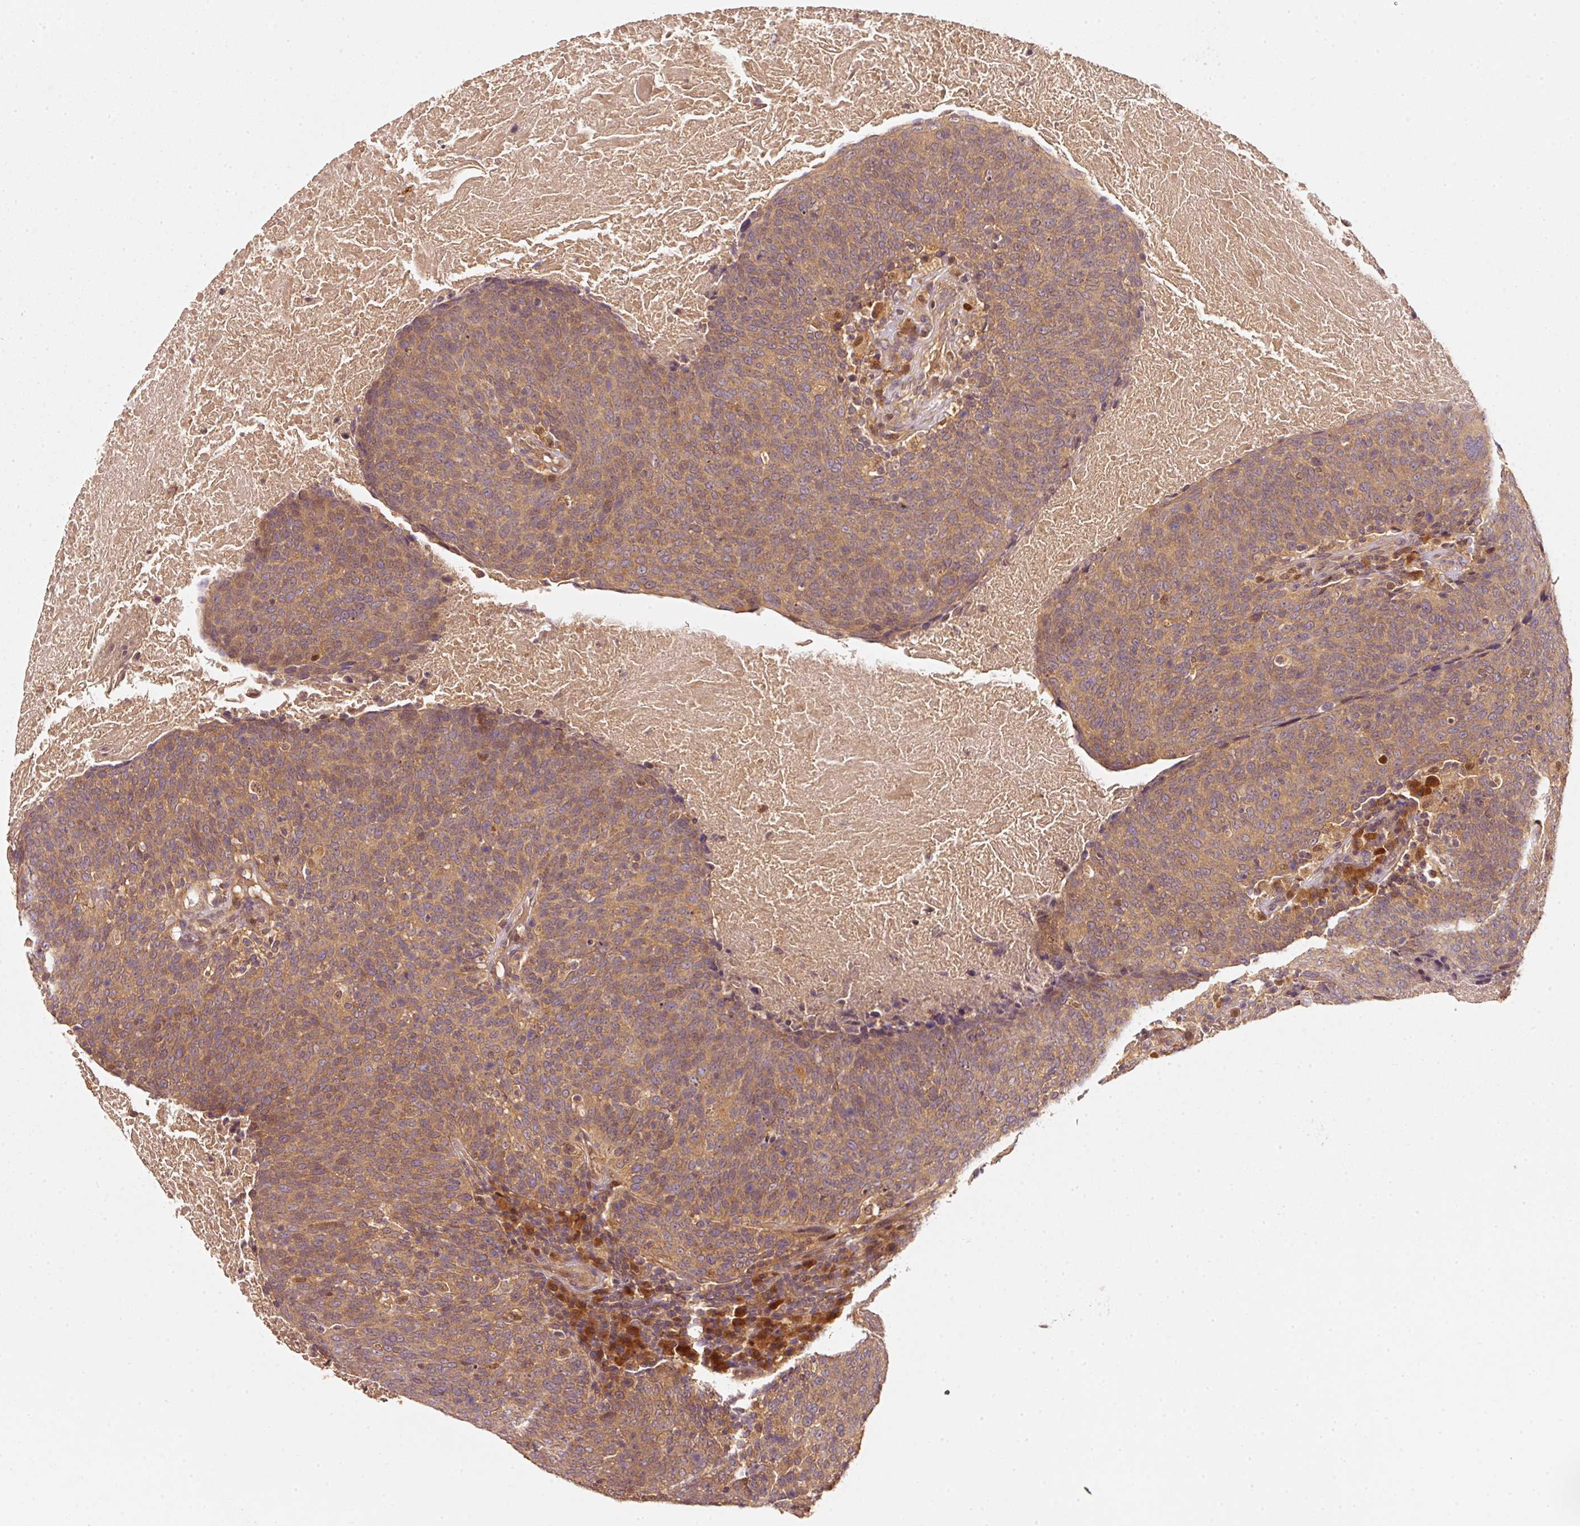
{"staining": {"intensity": "moderate", "quantity": ">75%", "location": "cytoplasmic/membranous"}, "tissue": "head and neck cancer", "cell_type": "Tumor cells", "image_type": "cancer", "snomed": [{"axis": "morphology", "description": "Squamous cell carcinoma, NOS"}, {"axis": "morphology", "description": "Squamous cell carcinoma, metastatic, NOS"}, {"axis": "topography", "description": "Lymph node"}, {"axis": "topography", "description": "Head-Neck"}], "caption": "Human head and neck metastatic squamous cell carcinoma stained with a brown dye shows moderate cytoplasmic/membranous positive expression in about >75% of tumor cells.", "gene": "RRAS2", "patient": {"sex": "male", "age": 62}}